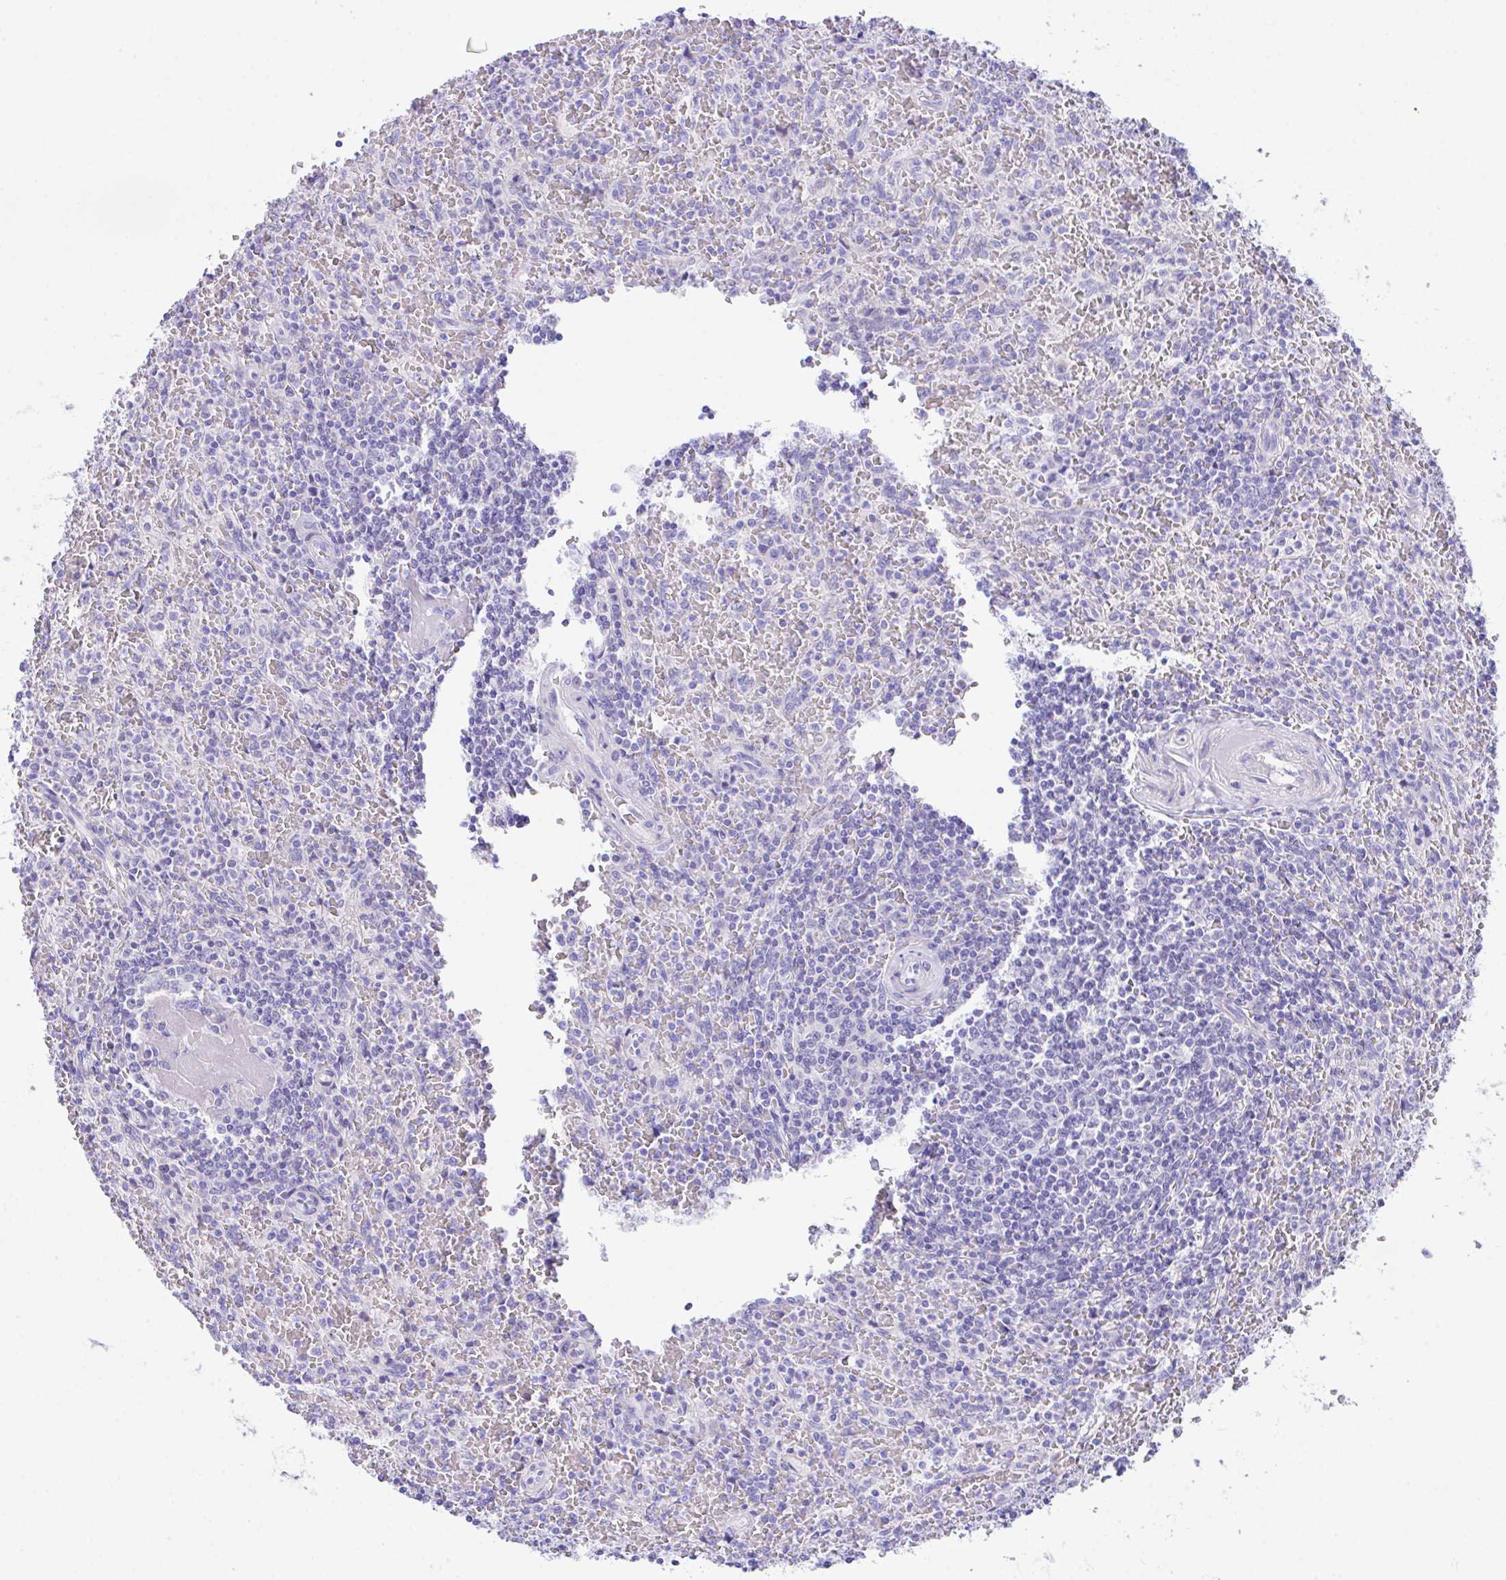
{"staining": {"intensity": "negative", "quantity": "none", "location": "none"}, "tissue": "lymphoma", "cell_type": "Tumor cells", "image_type": "cancer", "snomed": [{"axis": "morphology", "description": "Malignant lymphoma, non-Hodgkin's type, Low grade"}, {"axis": "topography", "description": "Spleen"}], "caption": "DAB (3,3'-diaminobenzidine) immunohistochemical staining of human malignant lymphoma, non-Hodgkin's type (low-grade) demonstrates no significant staining in tumor cells. Brightfield microscopy of immunohistochemistry (IHC) stained with DAB (brown) and hematoxylin (blue), captured at high magnification.", "gene": "SLC16A6", "patient": {"sex": "female", "age": 64}}